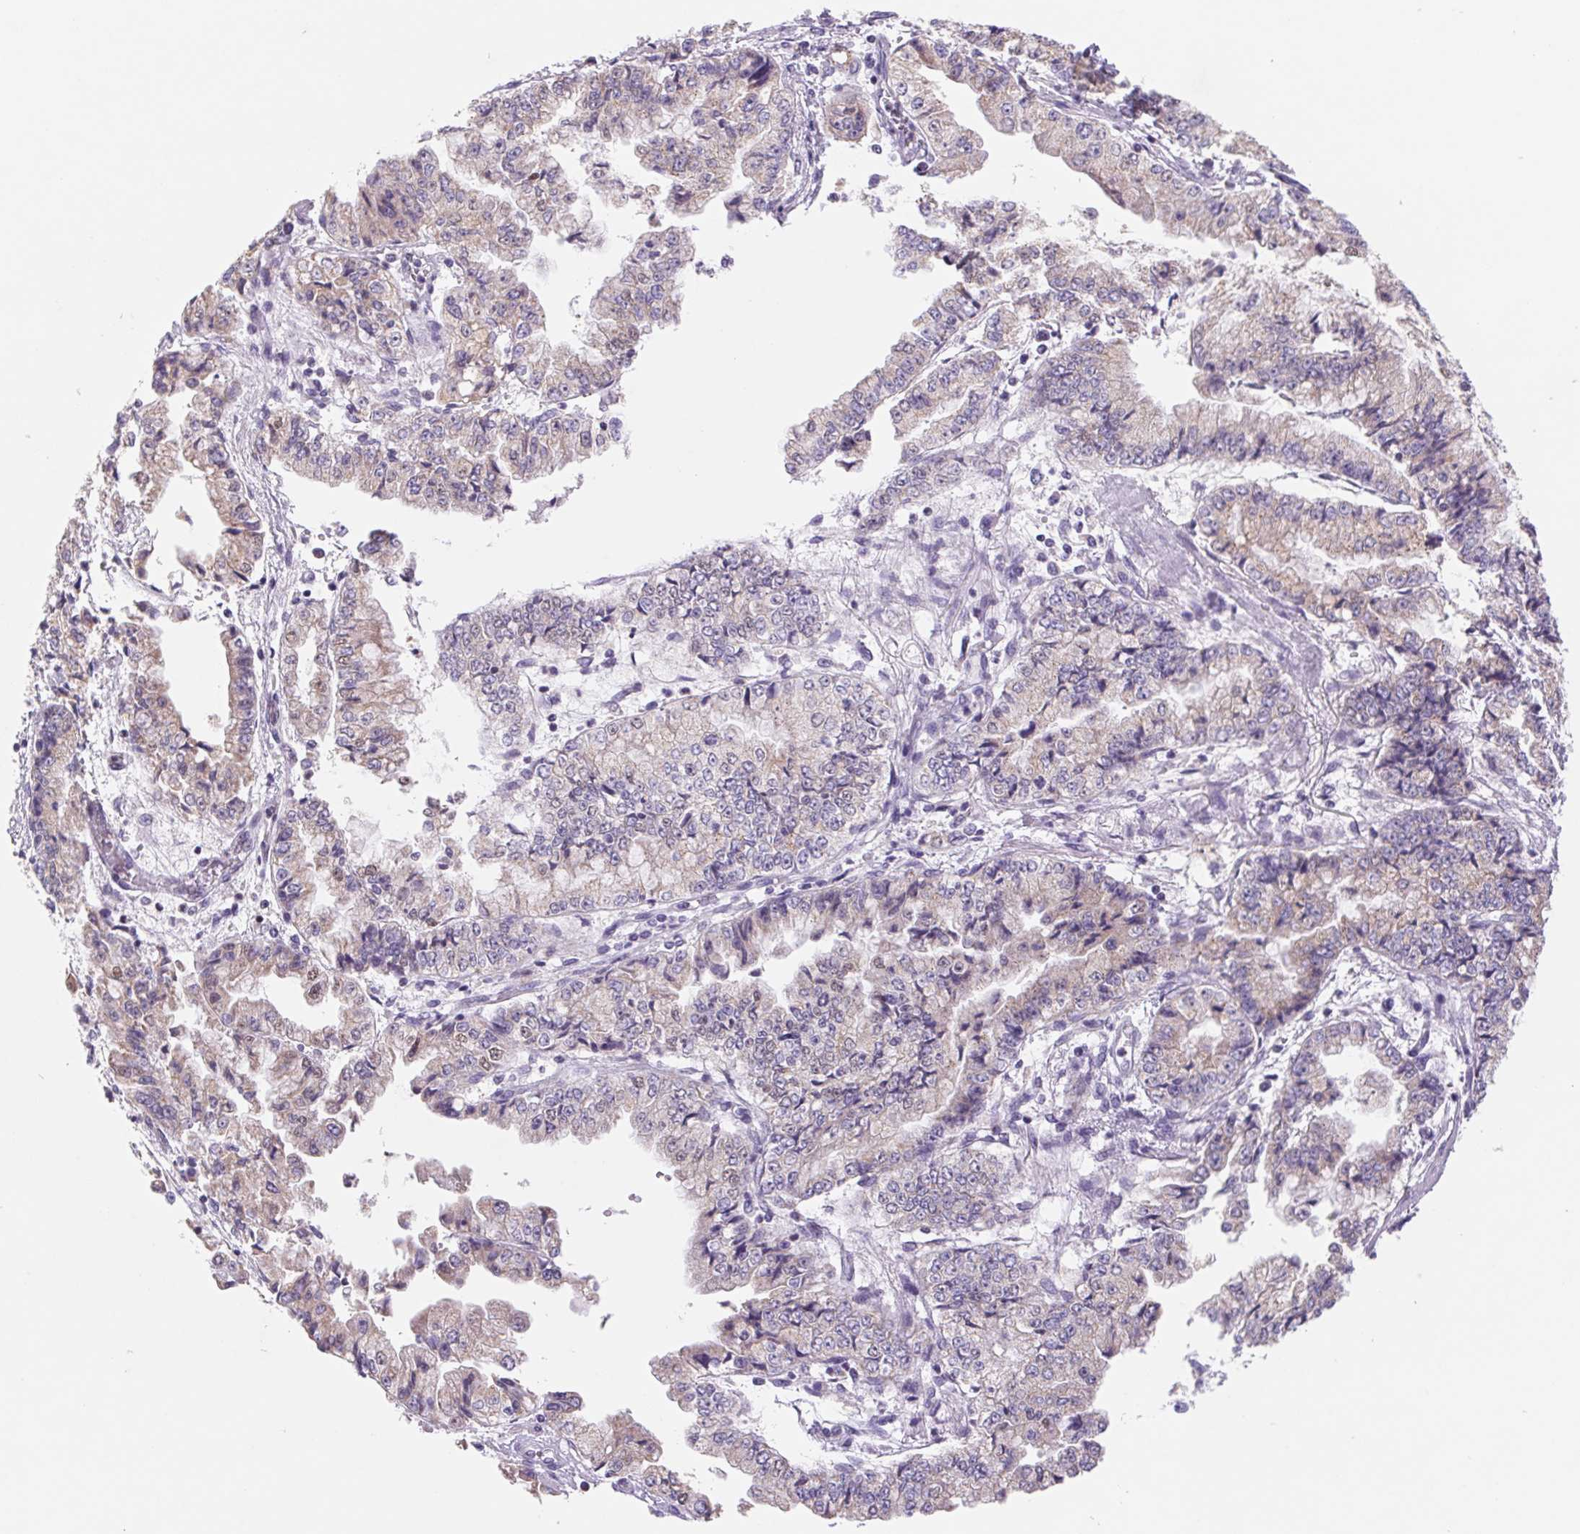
{"staining": {"intensity": "weak", "quantity": "<25%", "location": "cytoplasmic/membranous"}, "tissue": "stomach cancer", "cell_type": "Tumor cells", "image_type": "cancer", "snomed": [{"axis": "morphology", "description": "Adenocarcinoma, NOS"}, {"axis": "topography", "description": "Stomach, upper"}], "caption": "Immunohistochemistry image of neoplastic tissue: human stomach adenocarcinoma stained with DAB (3,3'-diaminobenzidine) displays no significant protein positivity in tumor cells. (DAB IHC with hematoxylin counter stain).", "gene": "DPPA5", "patient": {"sex": "female", "age": 74}}